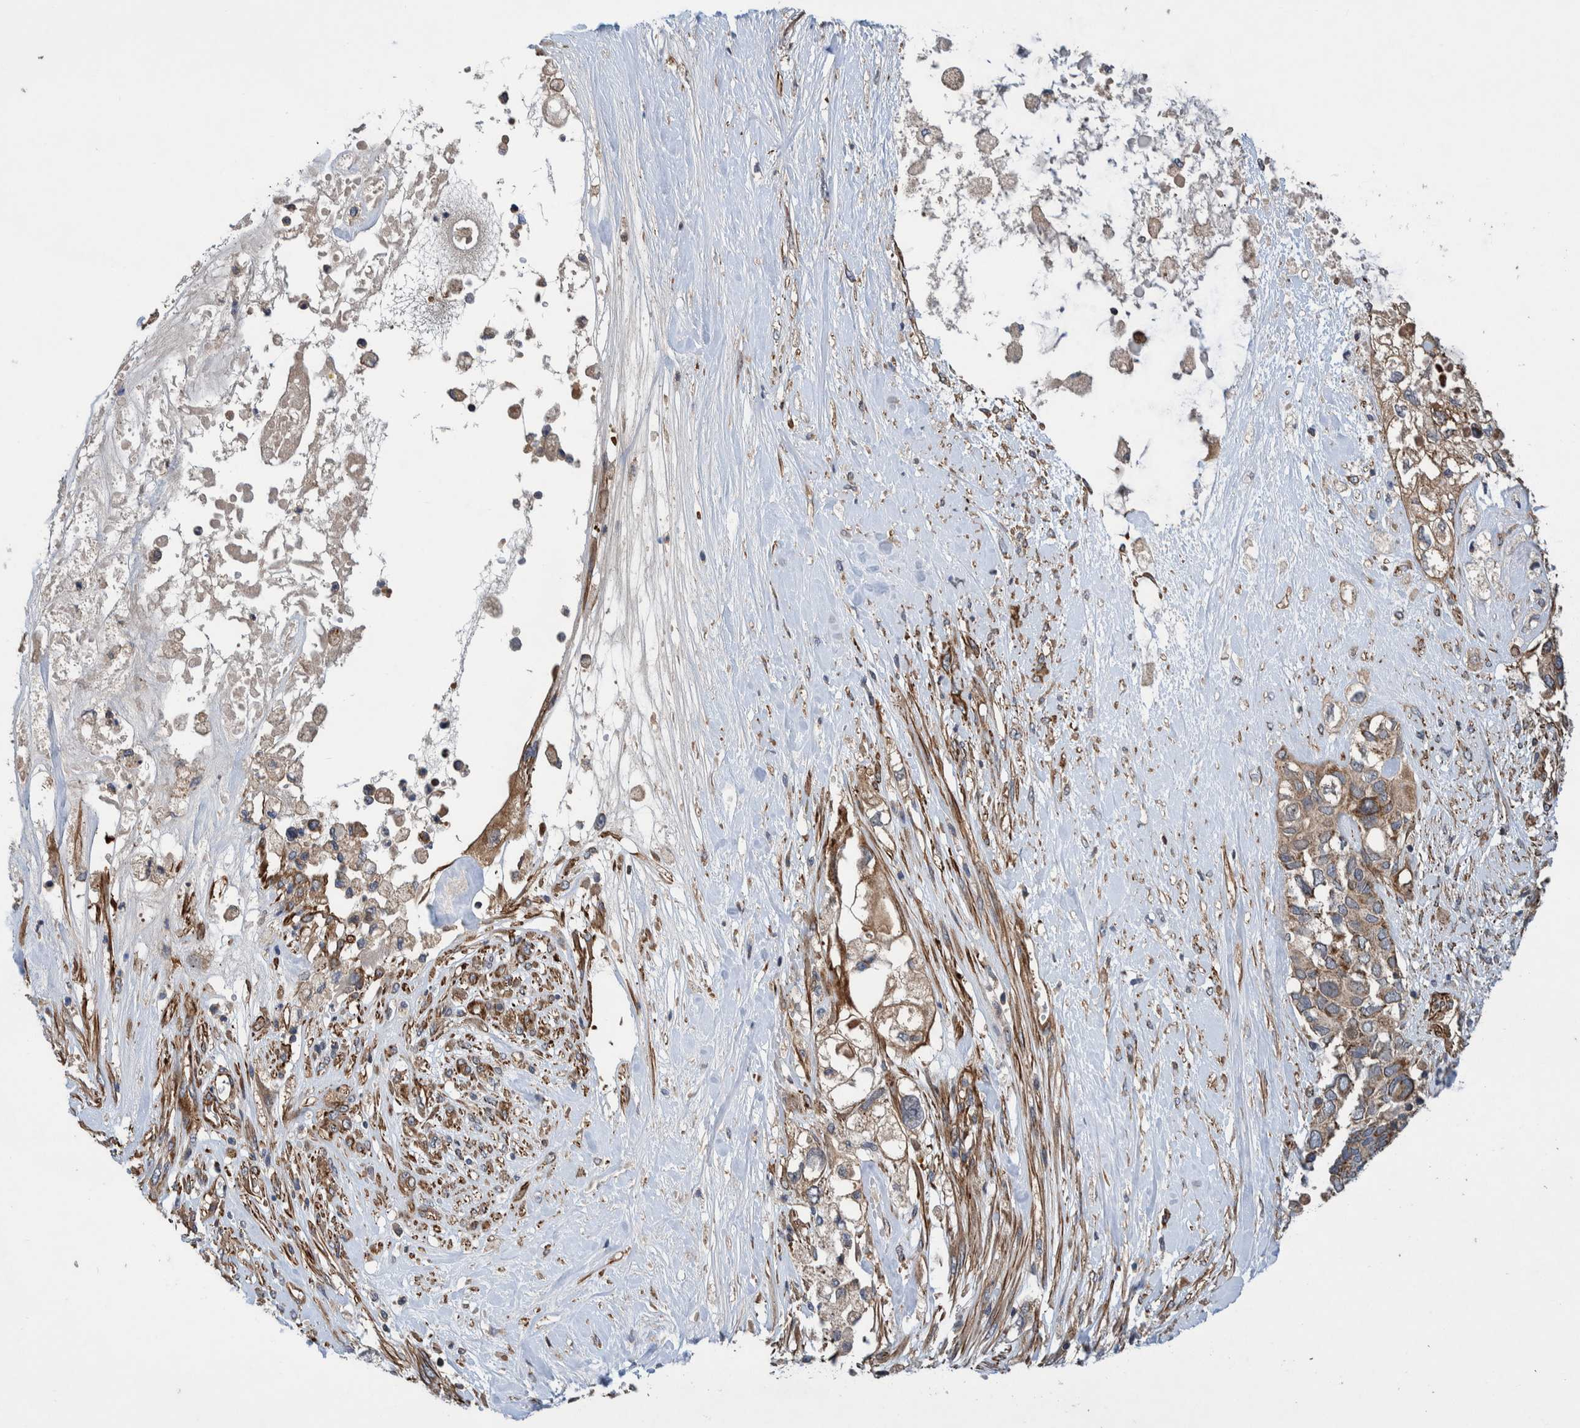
{"staining": {"intensity": "moderate", "quantity": ">75%", "location": "cytoplasmic/membranous"}, "tissue": "pancreatic cancer", "cell_type": "Tumor cells", "image_type": "cancer", "snomed": [{"axis": "morphology", "description": "Adenocarcinoma, NOS"}, {"axis": "topography", "description": "Pancreas"}], "caption": "Immunohistochemical staining of human adenocarcinoma (pancreatic) demonstrates medium levels of moderate cytoplasmic/membranous expression in about >75% of tumor cells.", "gene": "GRPEL2", "patient": {"sex": "female", "age": 56}}